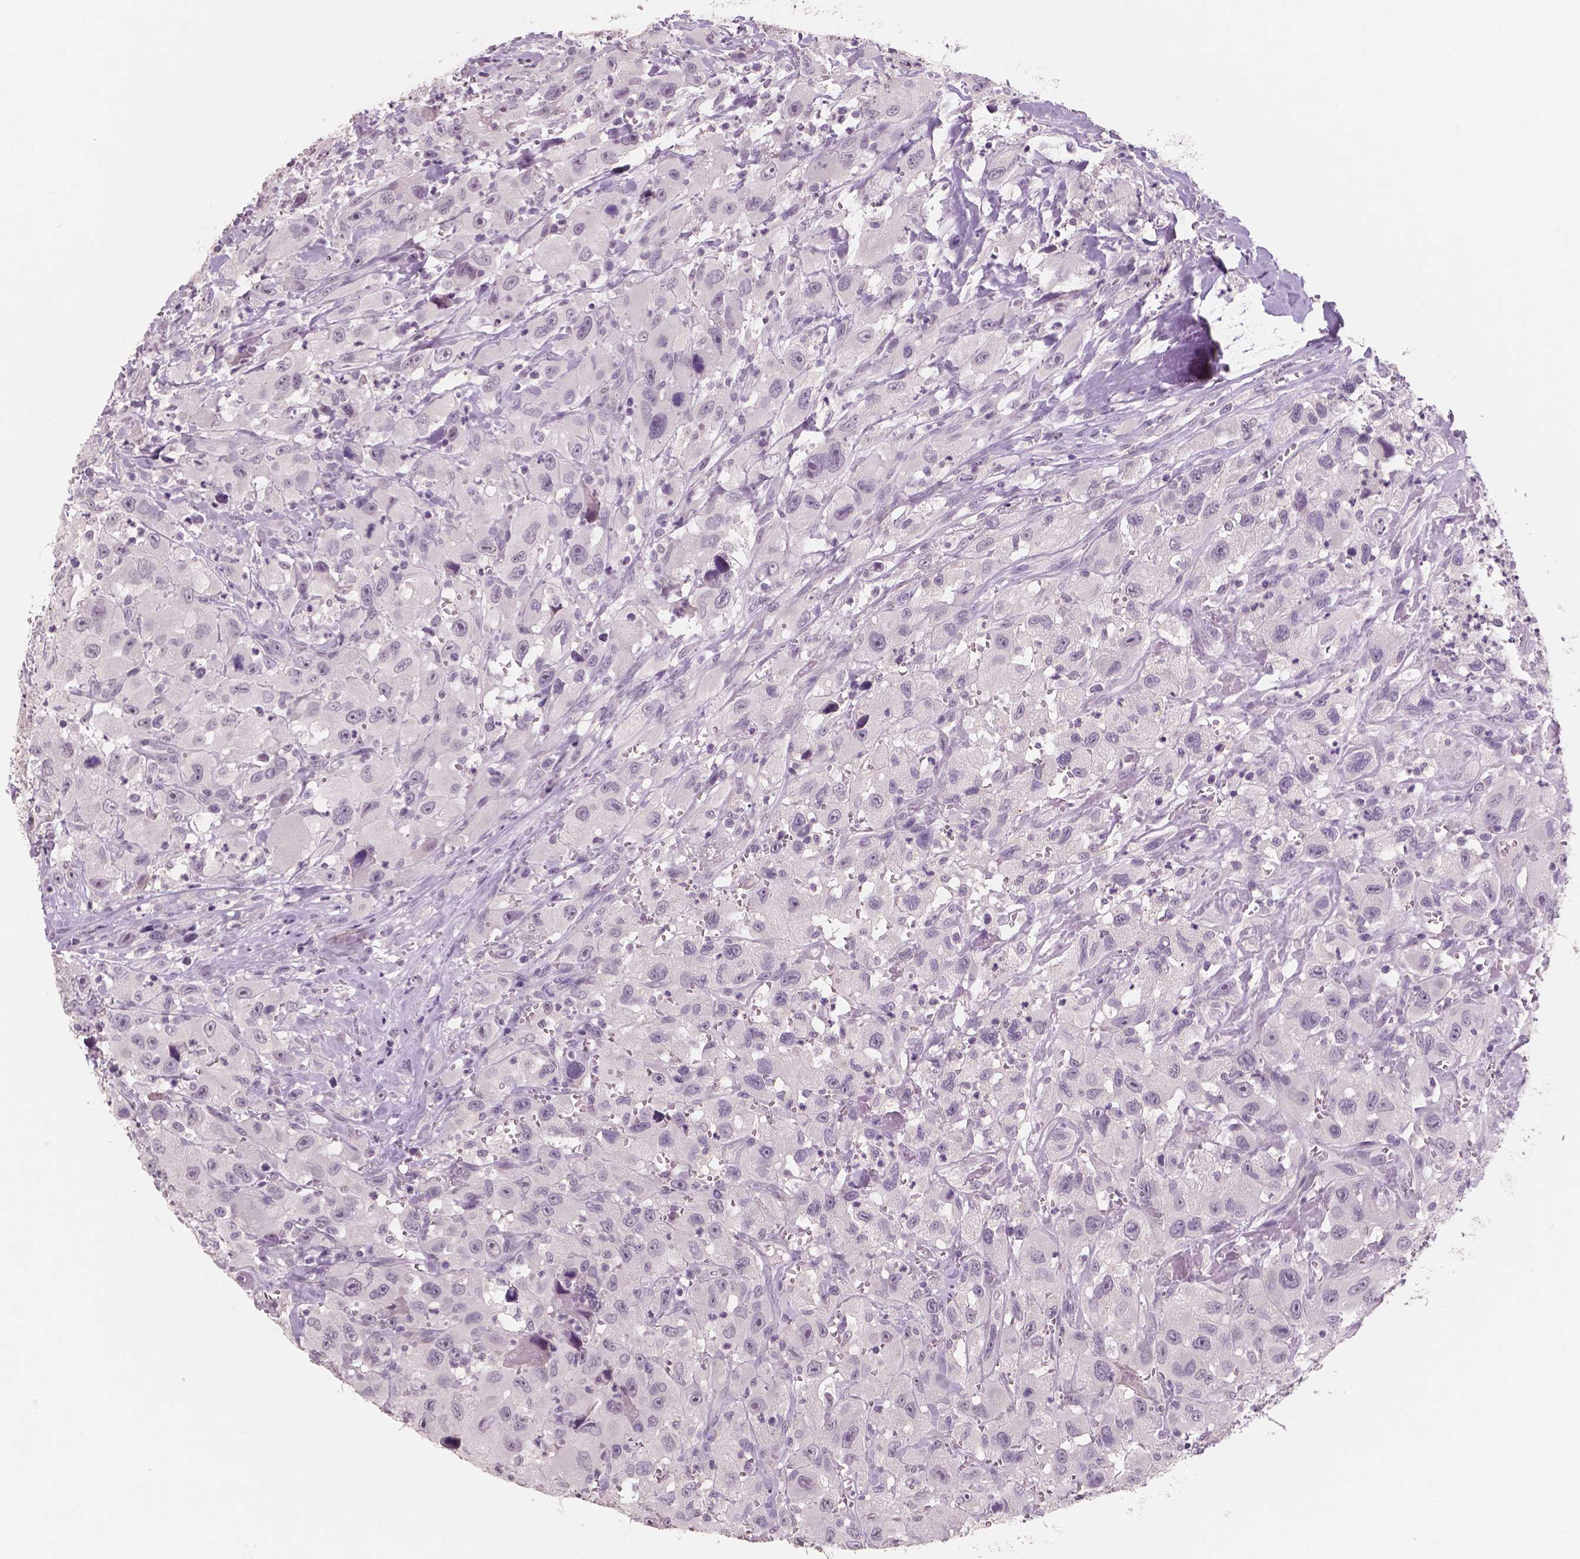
{"staining": {"intensity": "negative", "quantity": "none", "location": "none"}, "tissue": "head and neck cancer", "cell_type": "Tumor cells", "image_type": "cancer", "snomed": [{"axis": "morphology", "description": "Squamous cell carcinoma, NOS"}, {"axis": "morphology", "description": "Squamous cell carcinoma, metastatic, NOS"}, {"axis": "topography", "description": "Oral tissue"}, {"axis": "topography", "description": "Head-Neck"}], "caption": "The photomicrograph displays no staining of tumor cells in head and neck cancer (squamous cell carcinoma).", "gene": "NECAB1", "patient": {"sex": "female", "age": 85}}